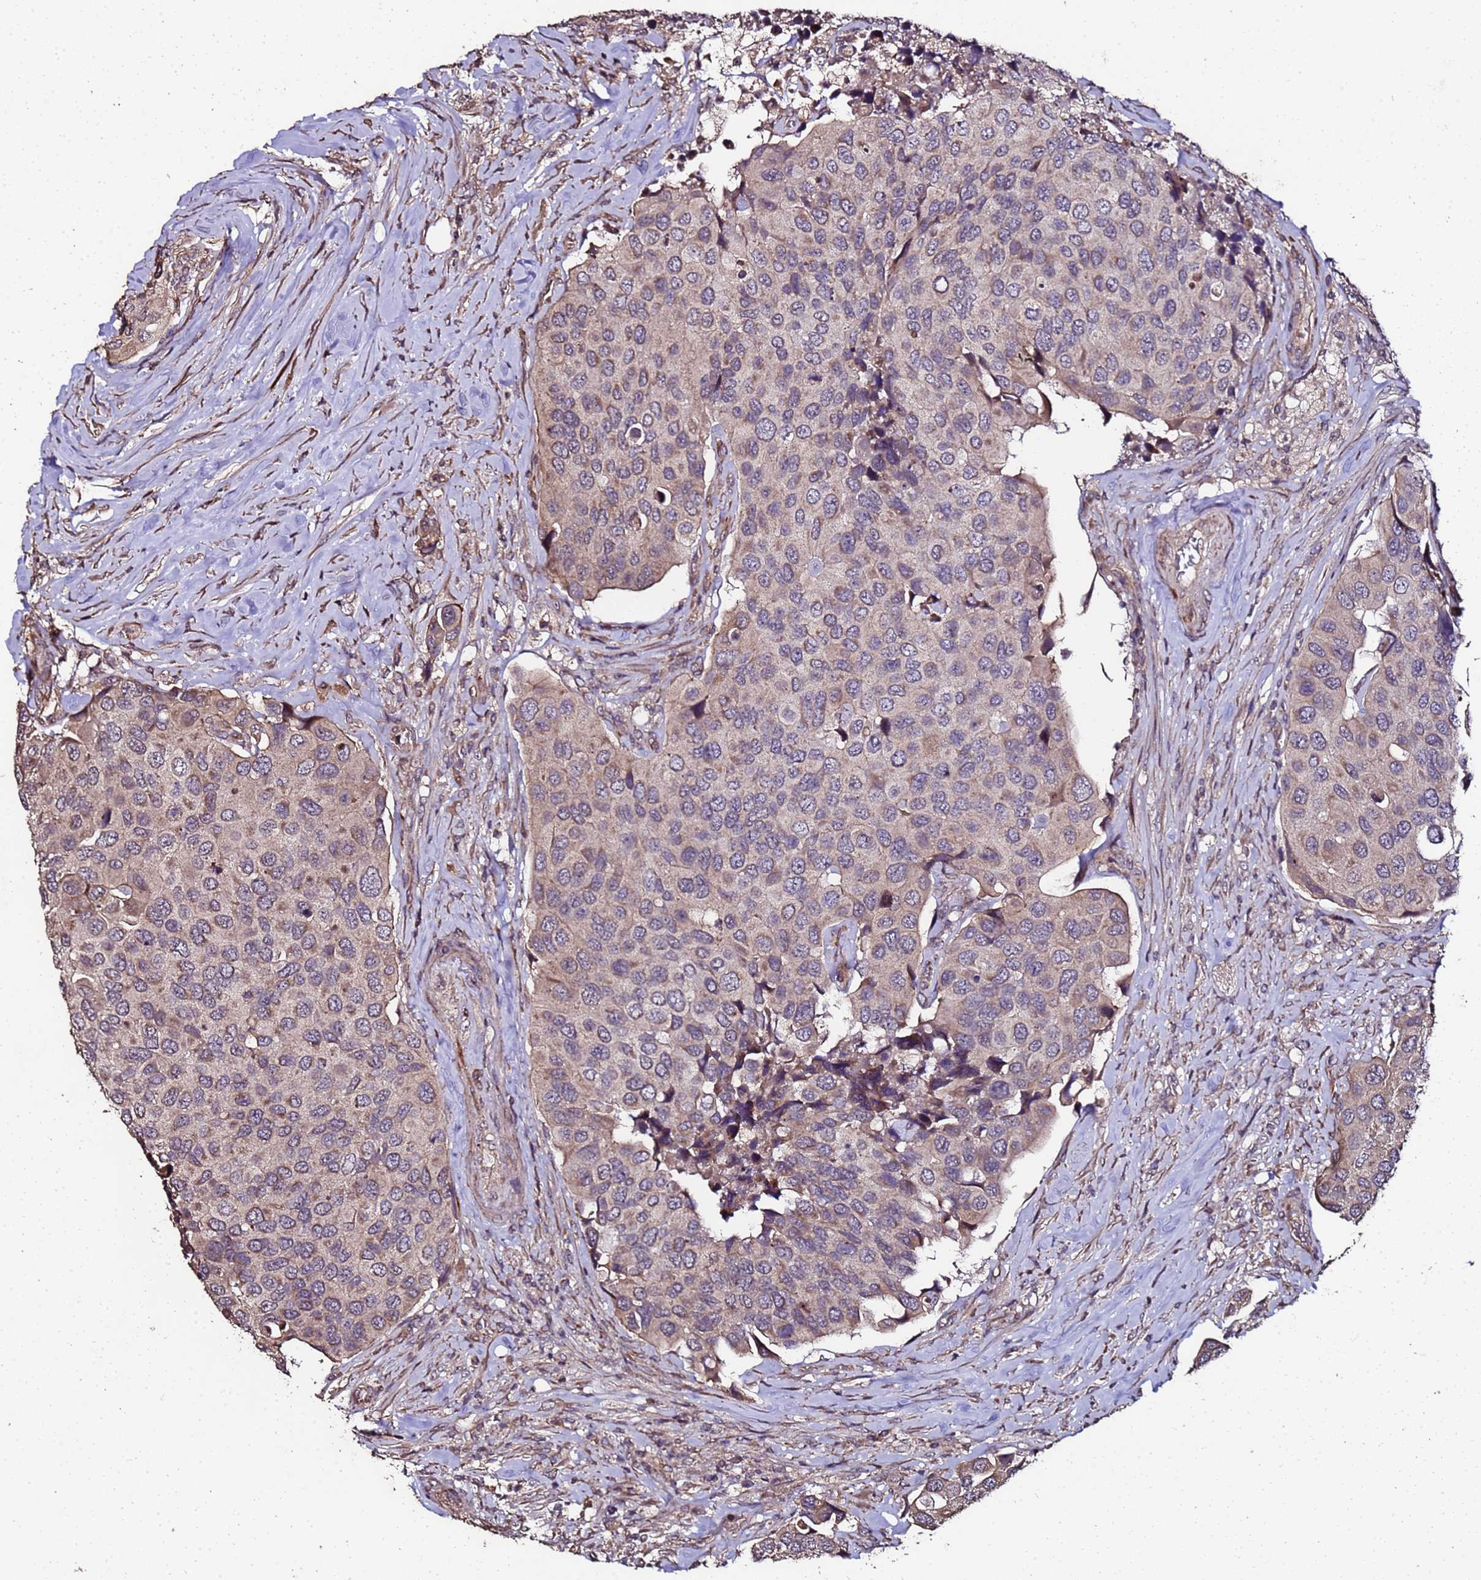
{"staining": {"intensity": "weak", "quantity": "25%-75%", "location": "cytoplasmic/membranous"}, "tissue": "urothelial cancer", "cell_type": "Tumor cells", "image_type": "cancer", "snomed": [{"axis": "morphology", "description": "Urothelial carcinoma, High grade"}, {"axis": "topography", "description": "Urinary bladder"}], "caption": "Protein expression by IHC demonstrates weak cytoplasmic/membranous staining in approximately 25%-75% of tumor cells in urothelial cancer.", "gene": "PRODH", "patient": {"sex": "male", "age": 74}}